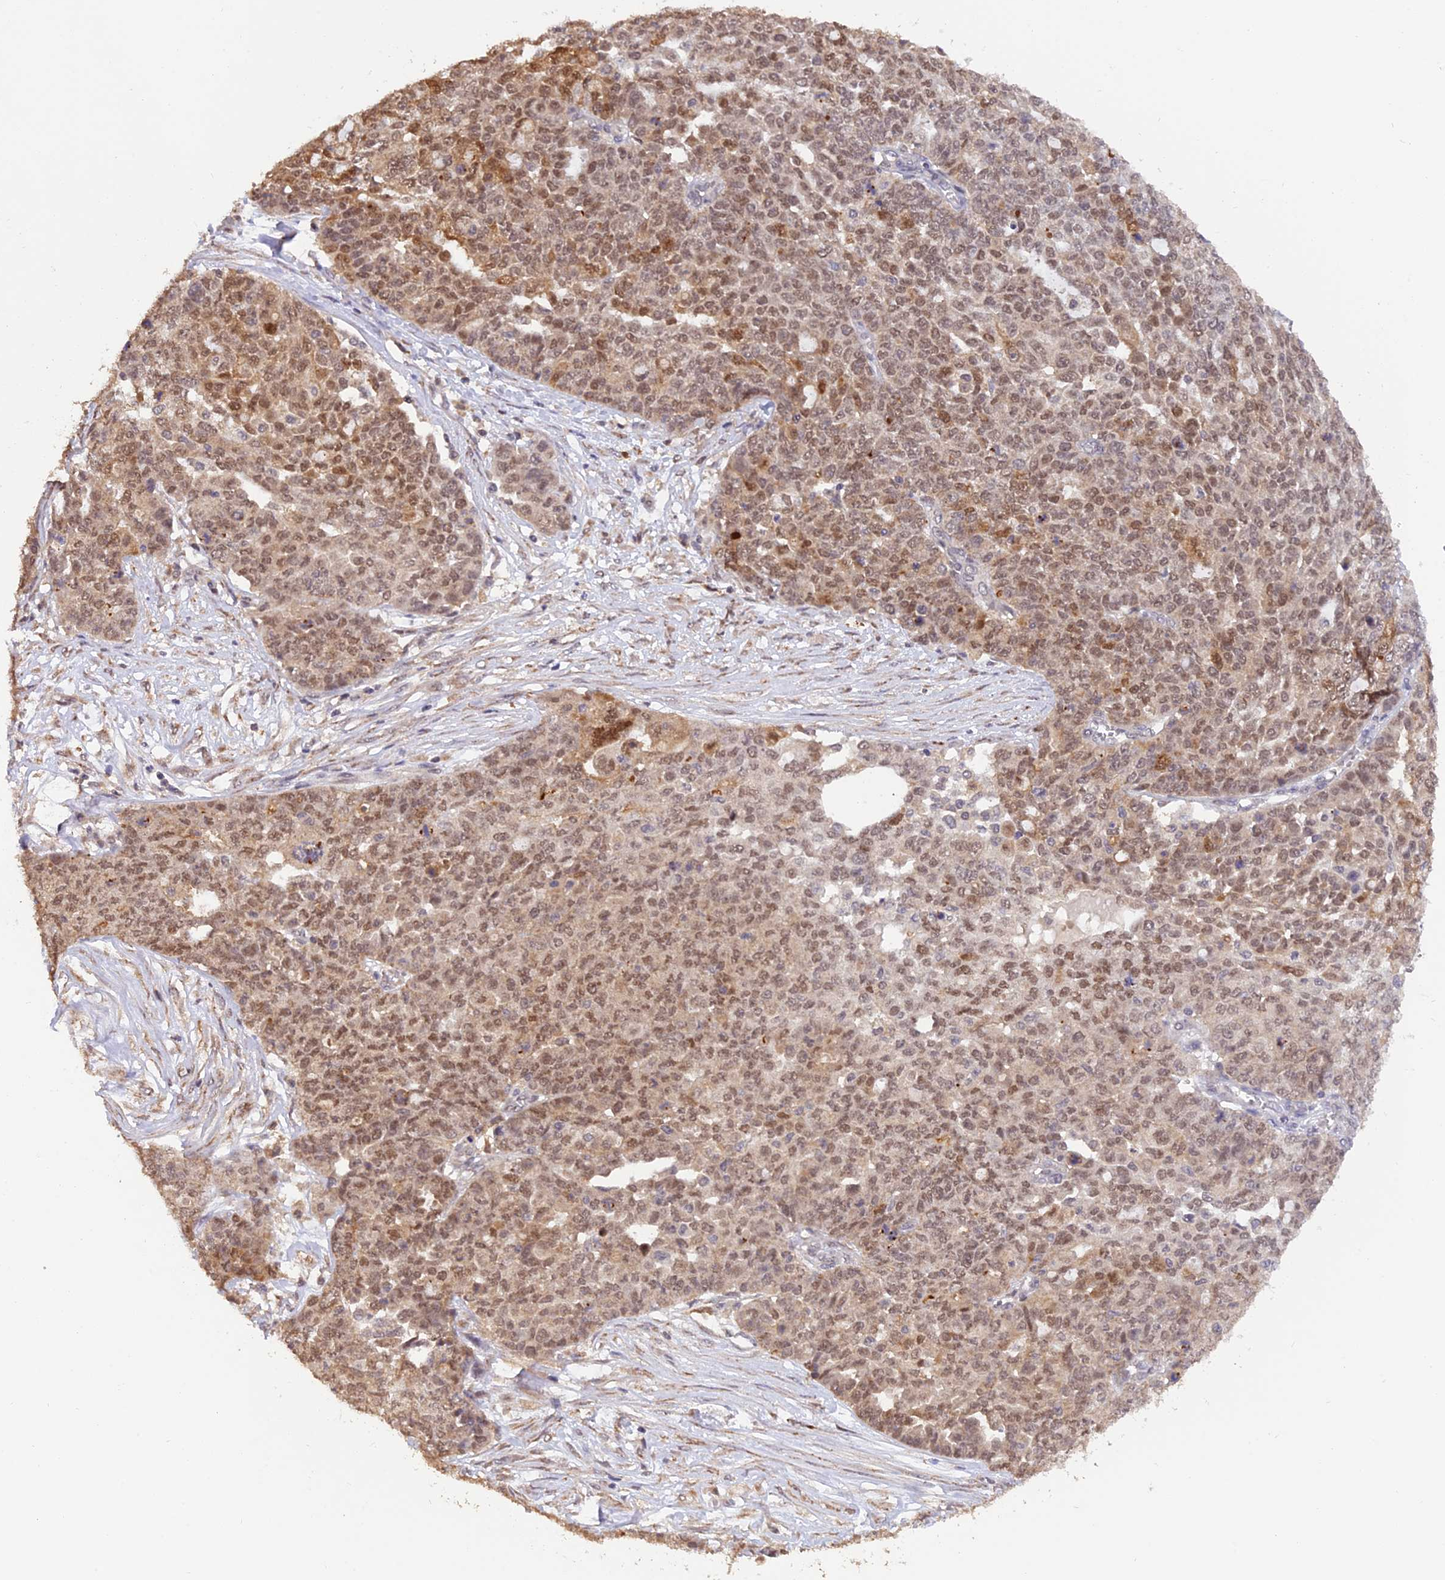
{"staining": {"intensity": "moderate", "quantity": ">75%", "location": "nuclear"}, "tissue": "ovarian cancer", "cell_type": "Tumor cells", "image_type": "cancer", "snomed": [{"axis": "morphology", "description": "Cystadenocarcinoma, serous, NOS"}, {"axis": "topography", "description": "Soft tissue"}, {"axis": "topography", "description": "Ovary"}], "caption": "Serous cystadenocarcinoma (ovarian) stained for a protein (brown) reveals moderate nuclear positive expression in approximately >75% of tumor cells.", "gene": "MNS1", "patient": {"sex": "female", "age": 57}}